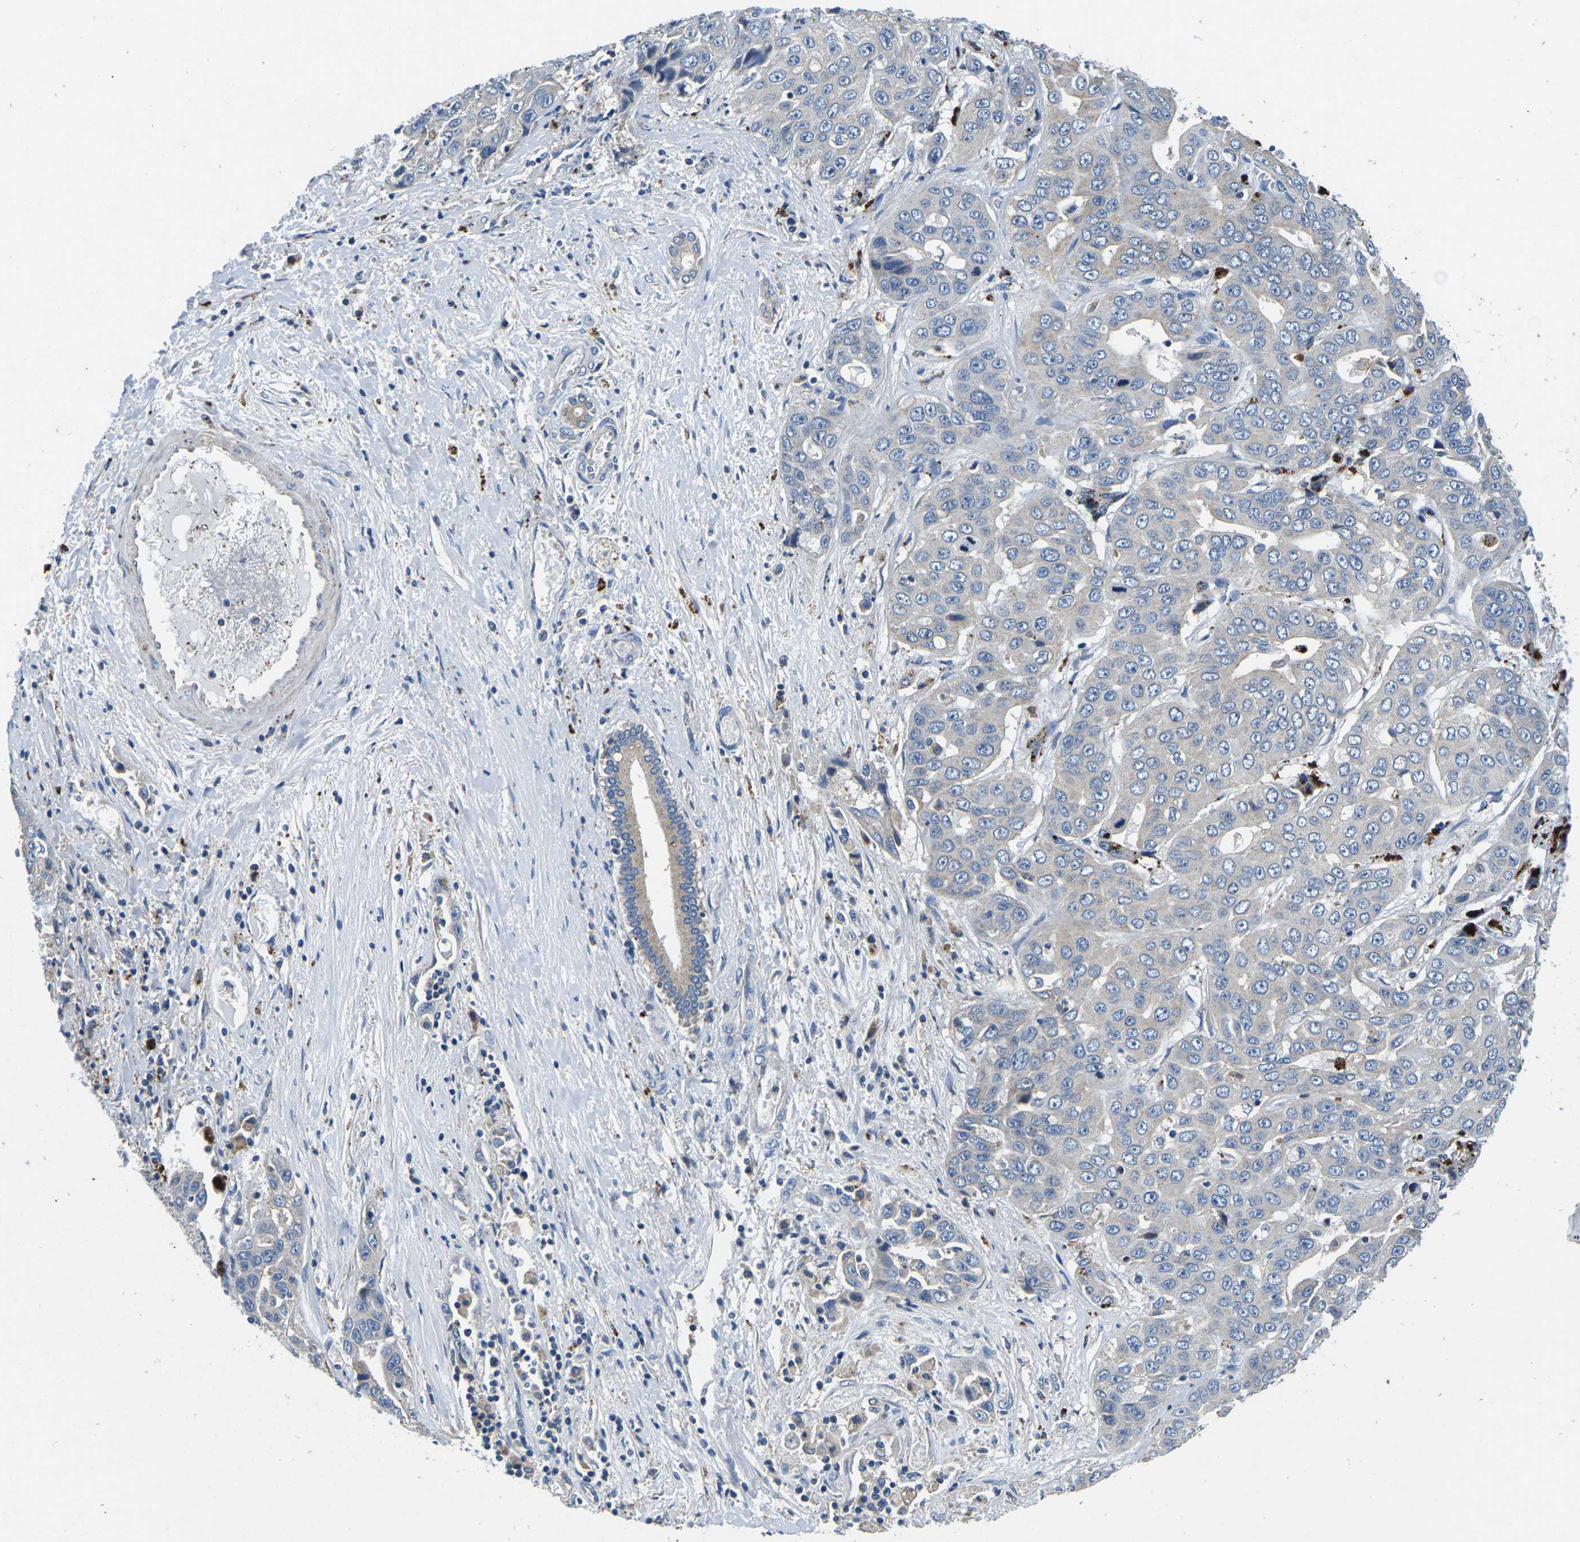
{"staining": {"intensity": "negative", "quantity": "none", "location": "none"}, "tissue": "liver cancer", "cell_type": "Tumor cells", "image_type": "cancer", "snomed": [{"axis": "morphology", "description": "Cholangiocarcinoma"}, {"axis": "topography", "description": "Liver"}], "caption": "This photomicrograph is of cholangiocarcinoma (liver) stained with immunohistochemistry to label a protein in brown with the nuclei are counter-stained blue. There is no expression in tumor cells.", "gene": "PDCD6IP", "patient": {"sex": "female", "age": 52}}